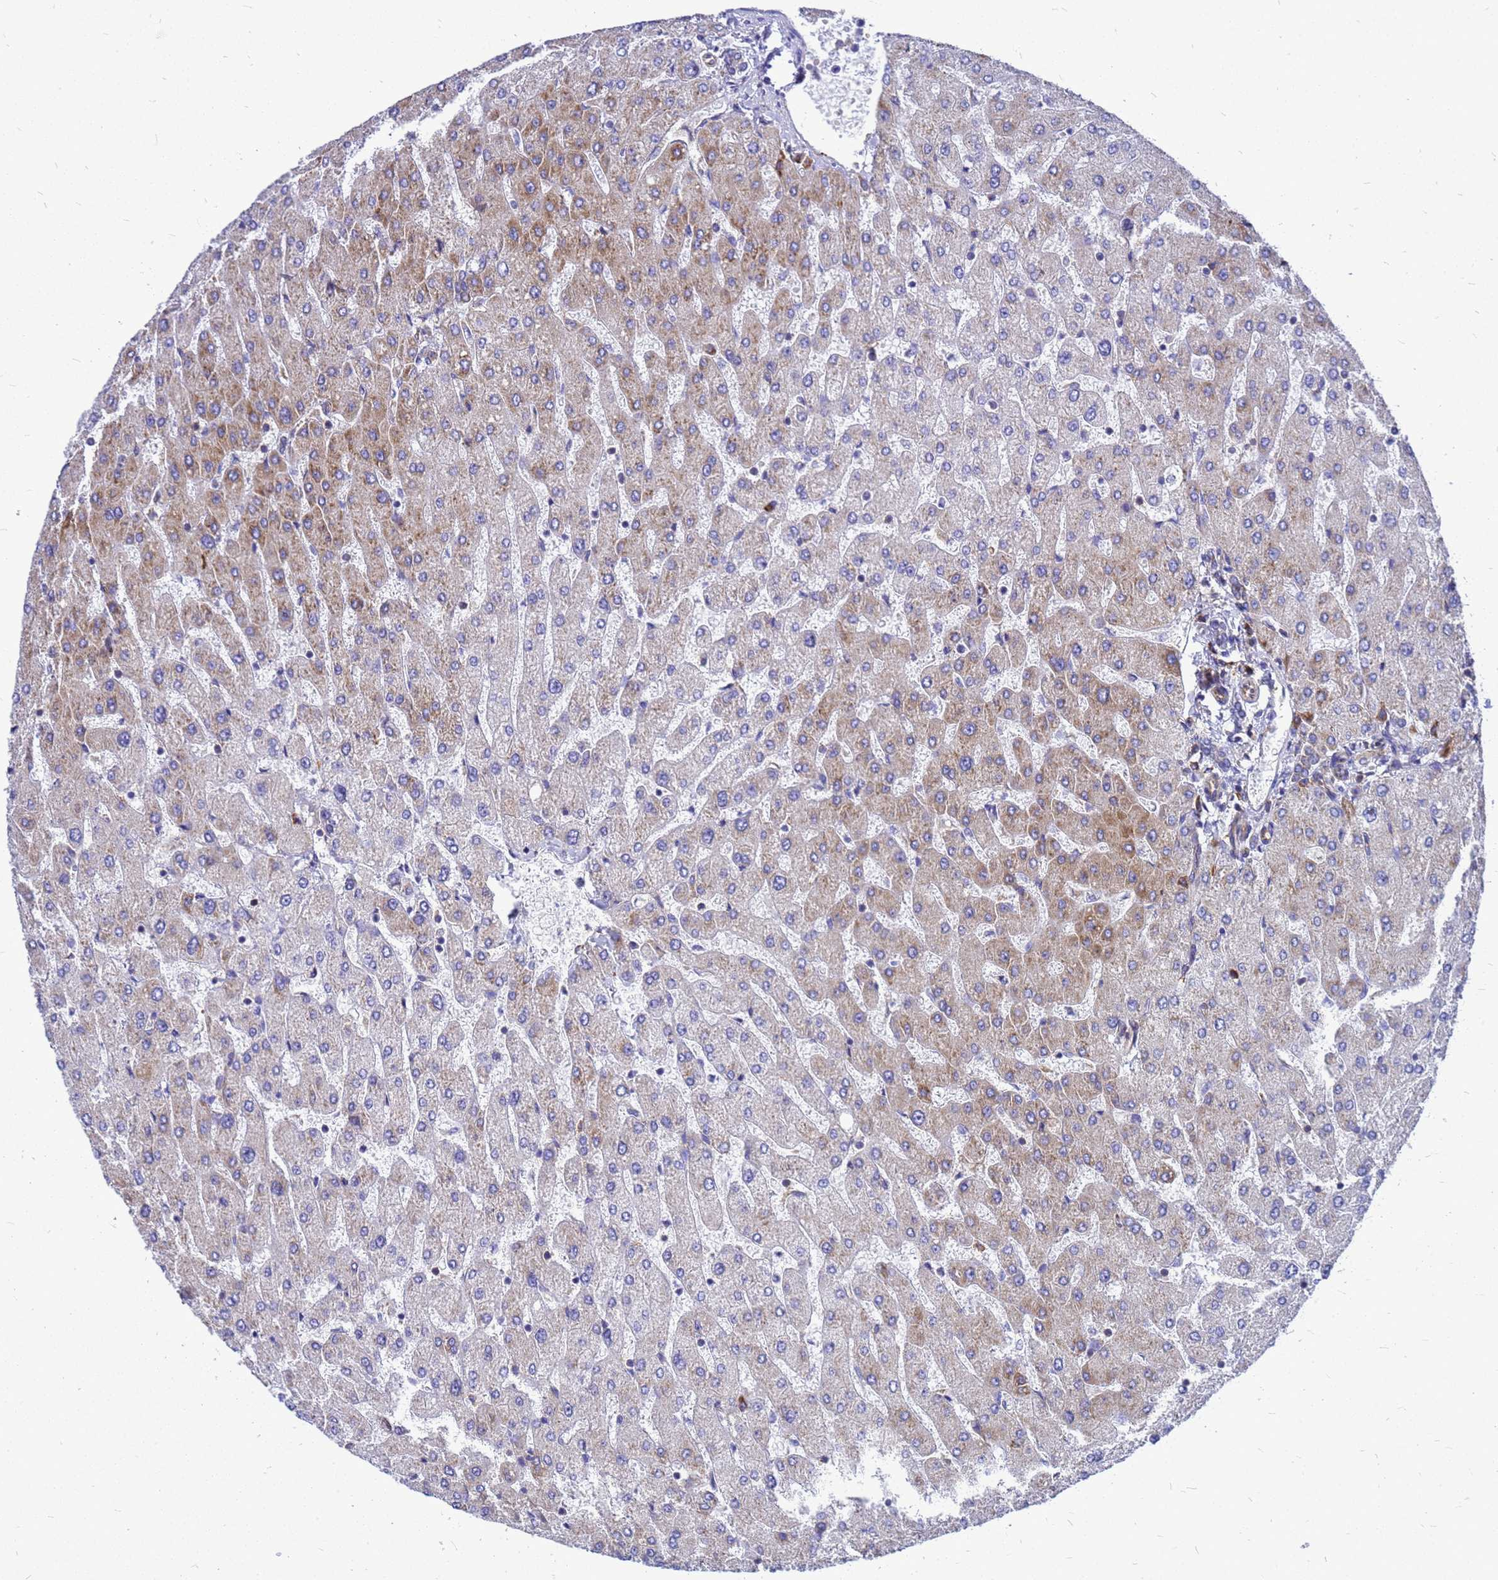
{"staining": {"intensity": "weak", "quantity": "25%-75%", "location": "cytoplasmic/membranous"}, "tissue": "liver", "cell_type": "Cholangiocytes", "image_type": "normal", "snomed": [{"axis": "morphology", "description": "Normal tissue, NOS"}, {"axis": "topography", "description": "Liver"}], "caption": "An immunohistochemistry (IHC) image of unremarkable tissue is shown. Protein staining in brown highlights weak cytoplasmic/membranous positivity in liver within cholangiocytes.", "gene": "EEF1D", "patient": {"sex": "male", "age": 55}}